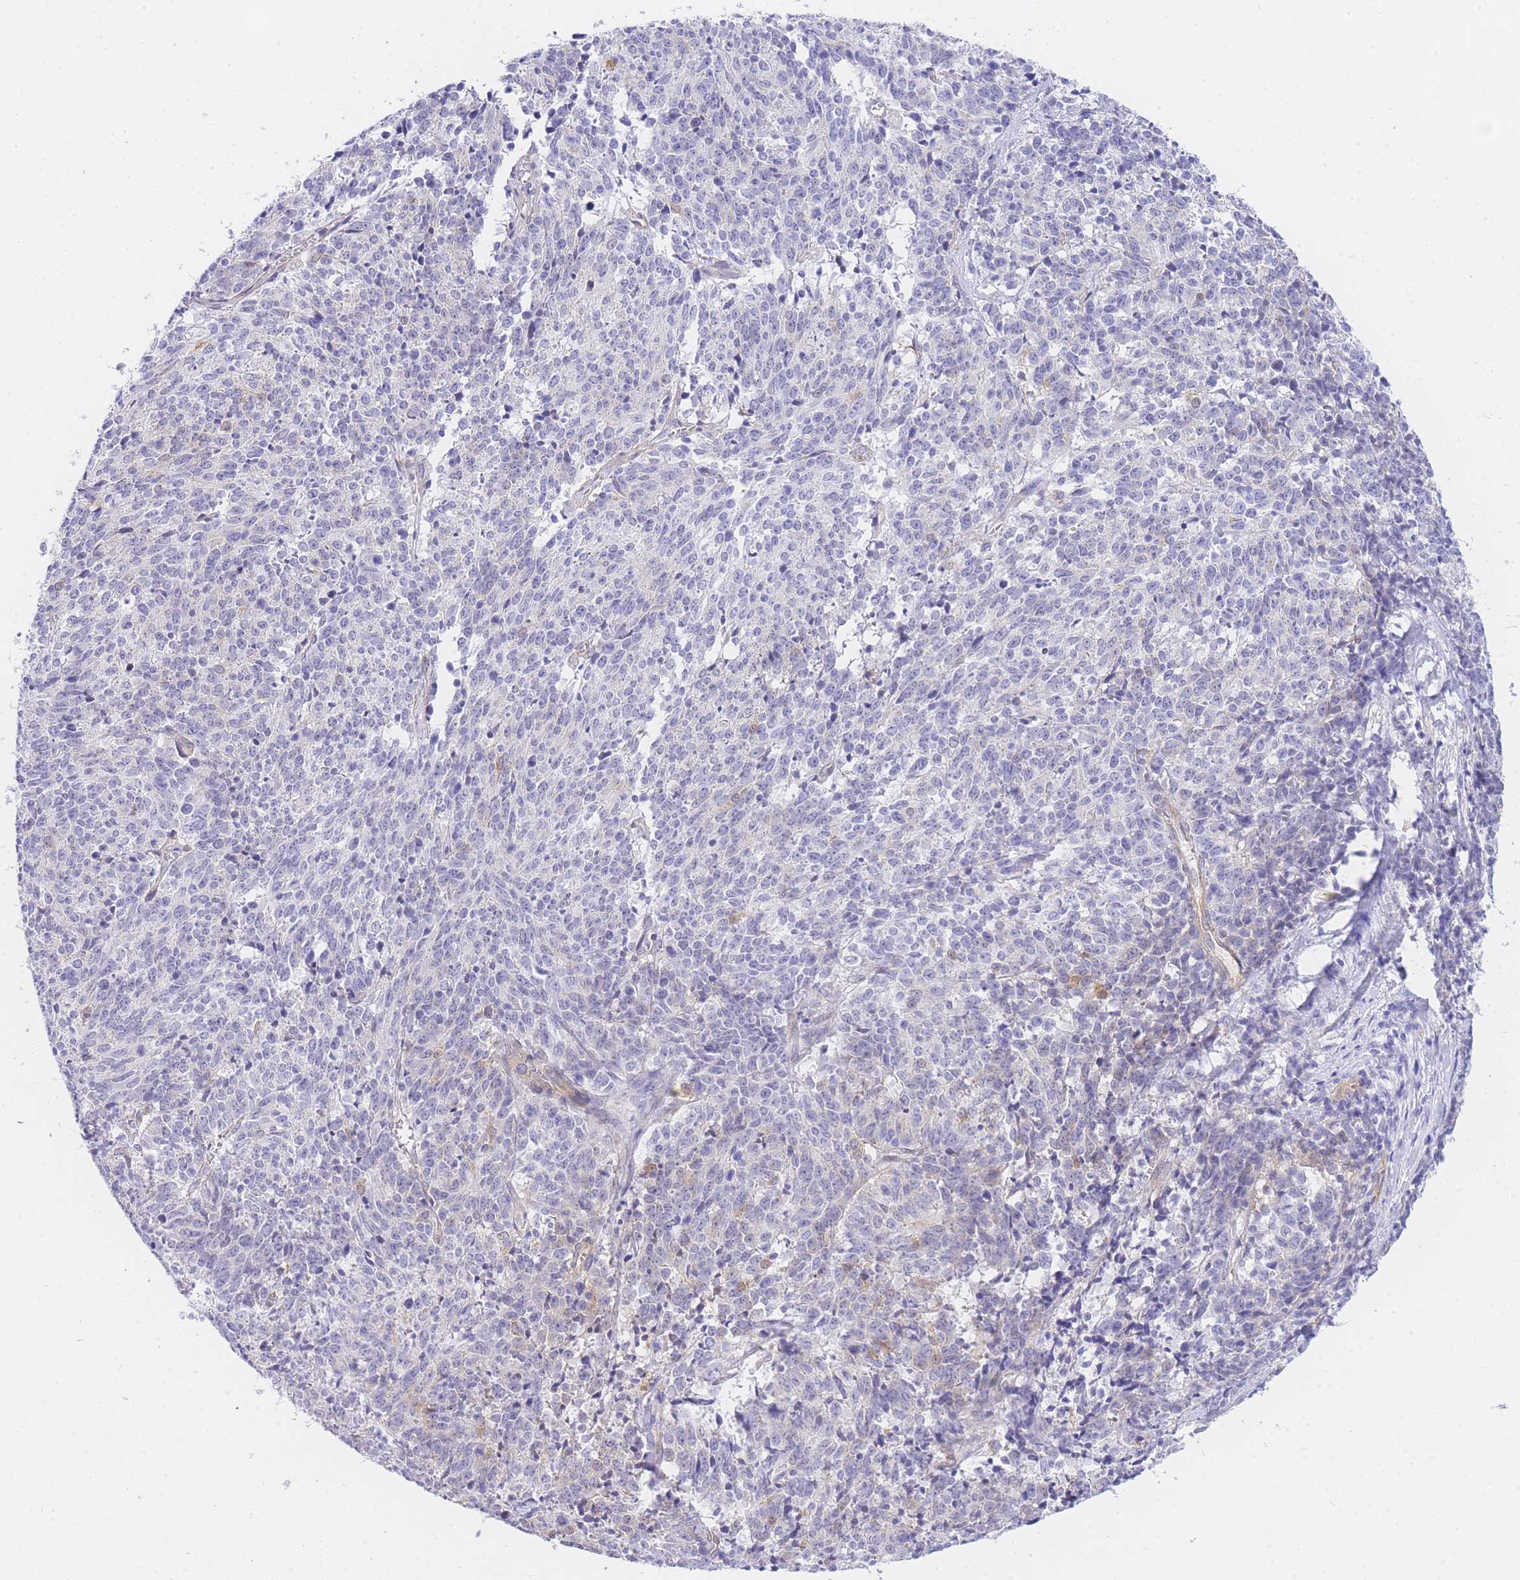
{"staining": {"intensity": "weak", "quantity": "<25%", "location": "cytoplasmic/membranous"}, "tissue": "cervical cancer", "cell_type": "Tumor cells", "image_type": "cancer", "snomed": [{"axis": "morphology", "description": "Squamous cell carcinoma, NOS"}, {"axis": "topography", "description": "Cervix"}], "caption": "This image is of cervical cancer stained with IHC to label a protein in brown with the nuclei are counter-stained blue. There is no expression in tumor cells.", "gene": "SRSF12", "patient": {"sex": "female", "age": 29}}